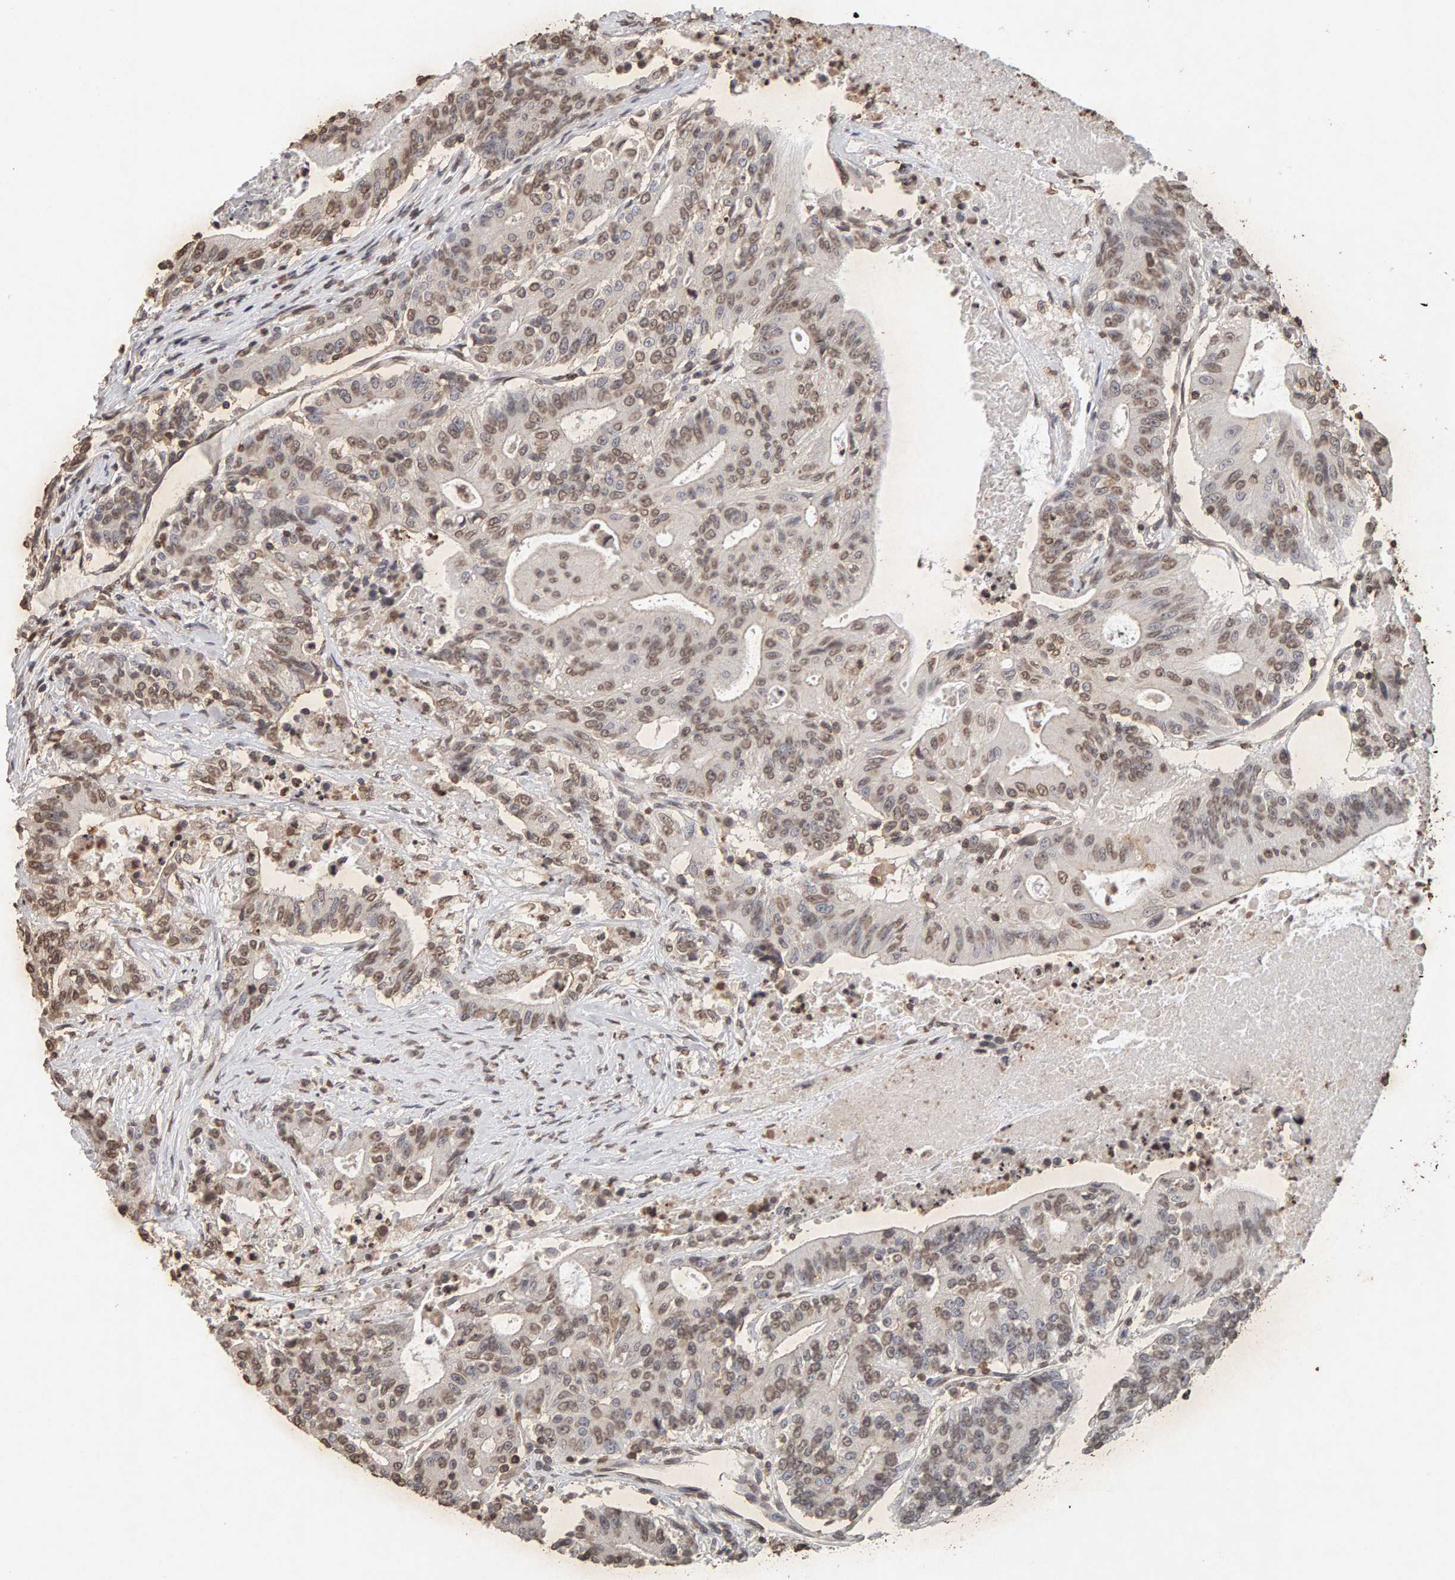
{"staining": {"intensity": "weak", "quantity": ">75%", "location": "nuclear"}, "tissue": "colorectal cancer", "cell_type": "Tumor cells", "image_type": "cancer", "snomed": [{"axis": "morphology", "description": "Adenocarcinoma, NOS"}, {"axis": "topography", "description": "Colon"}], "caption": "Colorectal cancer (adenocarcinoma) was stained to show a protein in brown. There is low levels of weak nuclear staining in approximately >75% of tumor cells. The protein of interest is stained brown, and the nuclei are stained in blue (DAB IHC with brightfield microscopy, high magnification).", "gene": "DNAJB5", "patient": {"sex": "female", "age": 77}}